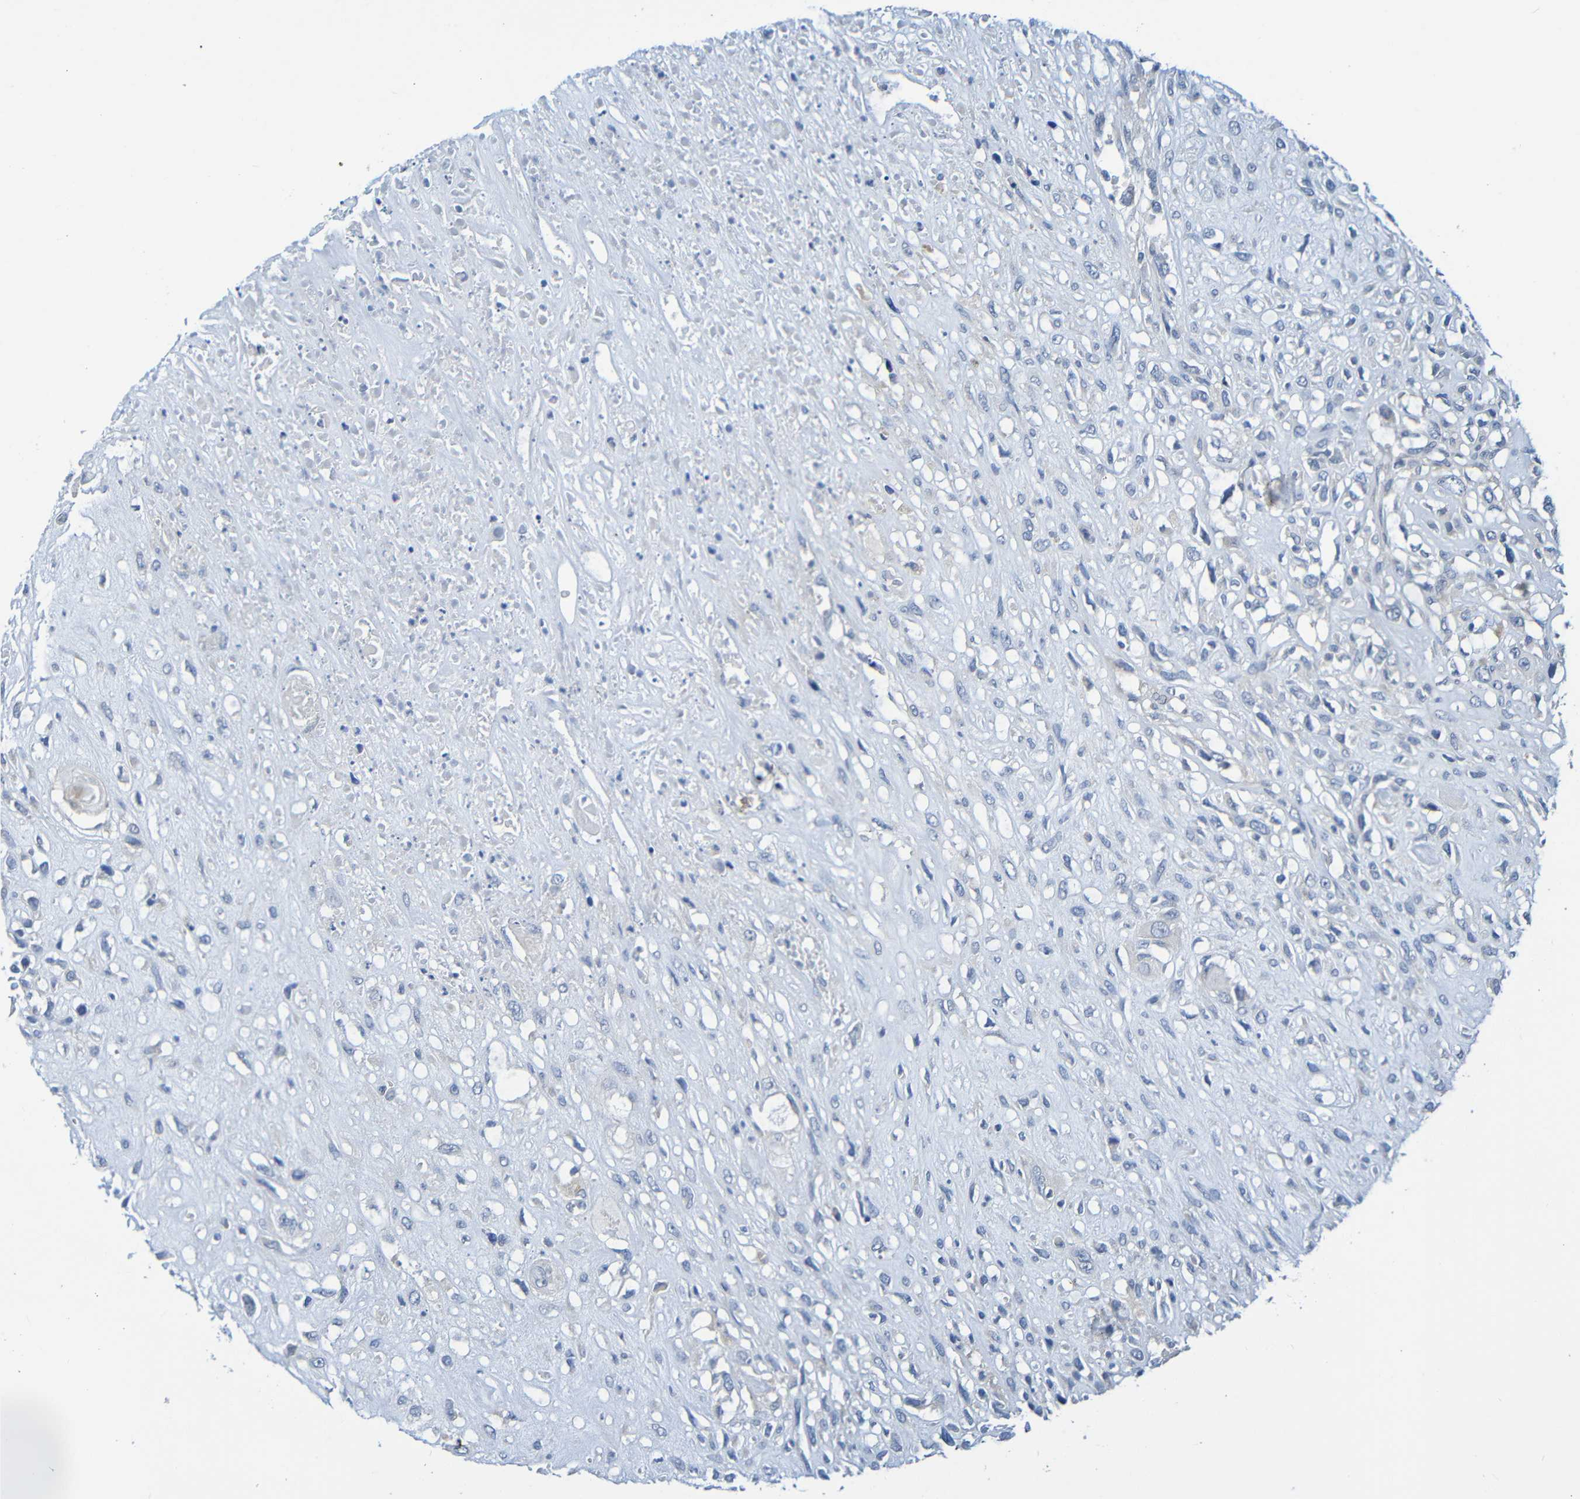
{"staining": {"intensity": "negative", "quantity": "none", "location": "none"}, "tissue": "head and neck cancer", "cell_type": "Tumor cells", "image_type": "cancer", "snomed": [{"axis": "morphology", "description": "Necrosis, NOS"}, {"axis": "morphology", "description": "Neoplasm, malignant, NOS"}, {"axis": "topography", "description": "Salivary gland"}, {"axis": "topography", "description": "Head-Neck"}], "caption": "Histopathology image shows no protein staining in tumor cells of head and neck cancer tissue. (Brightfield microscopy of DAB immunohistochemistry (IHC) at high magnification).", "gene": "CYP4F2", "patient": {"sex": "male", "age": 43}}